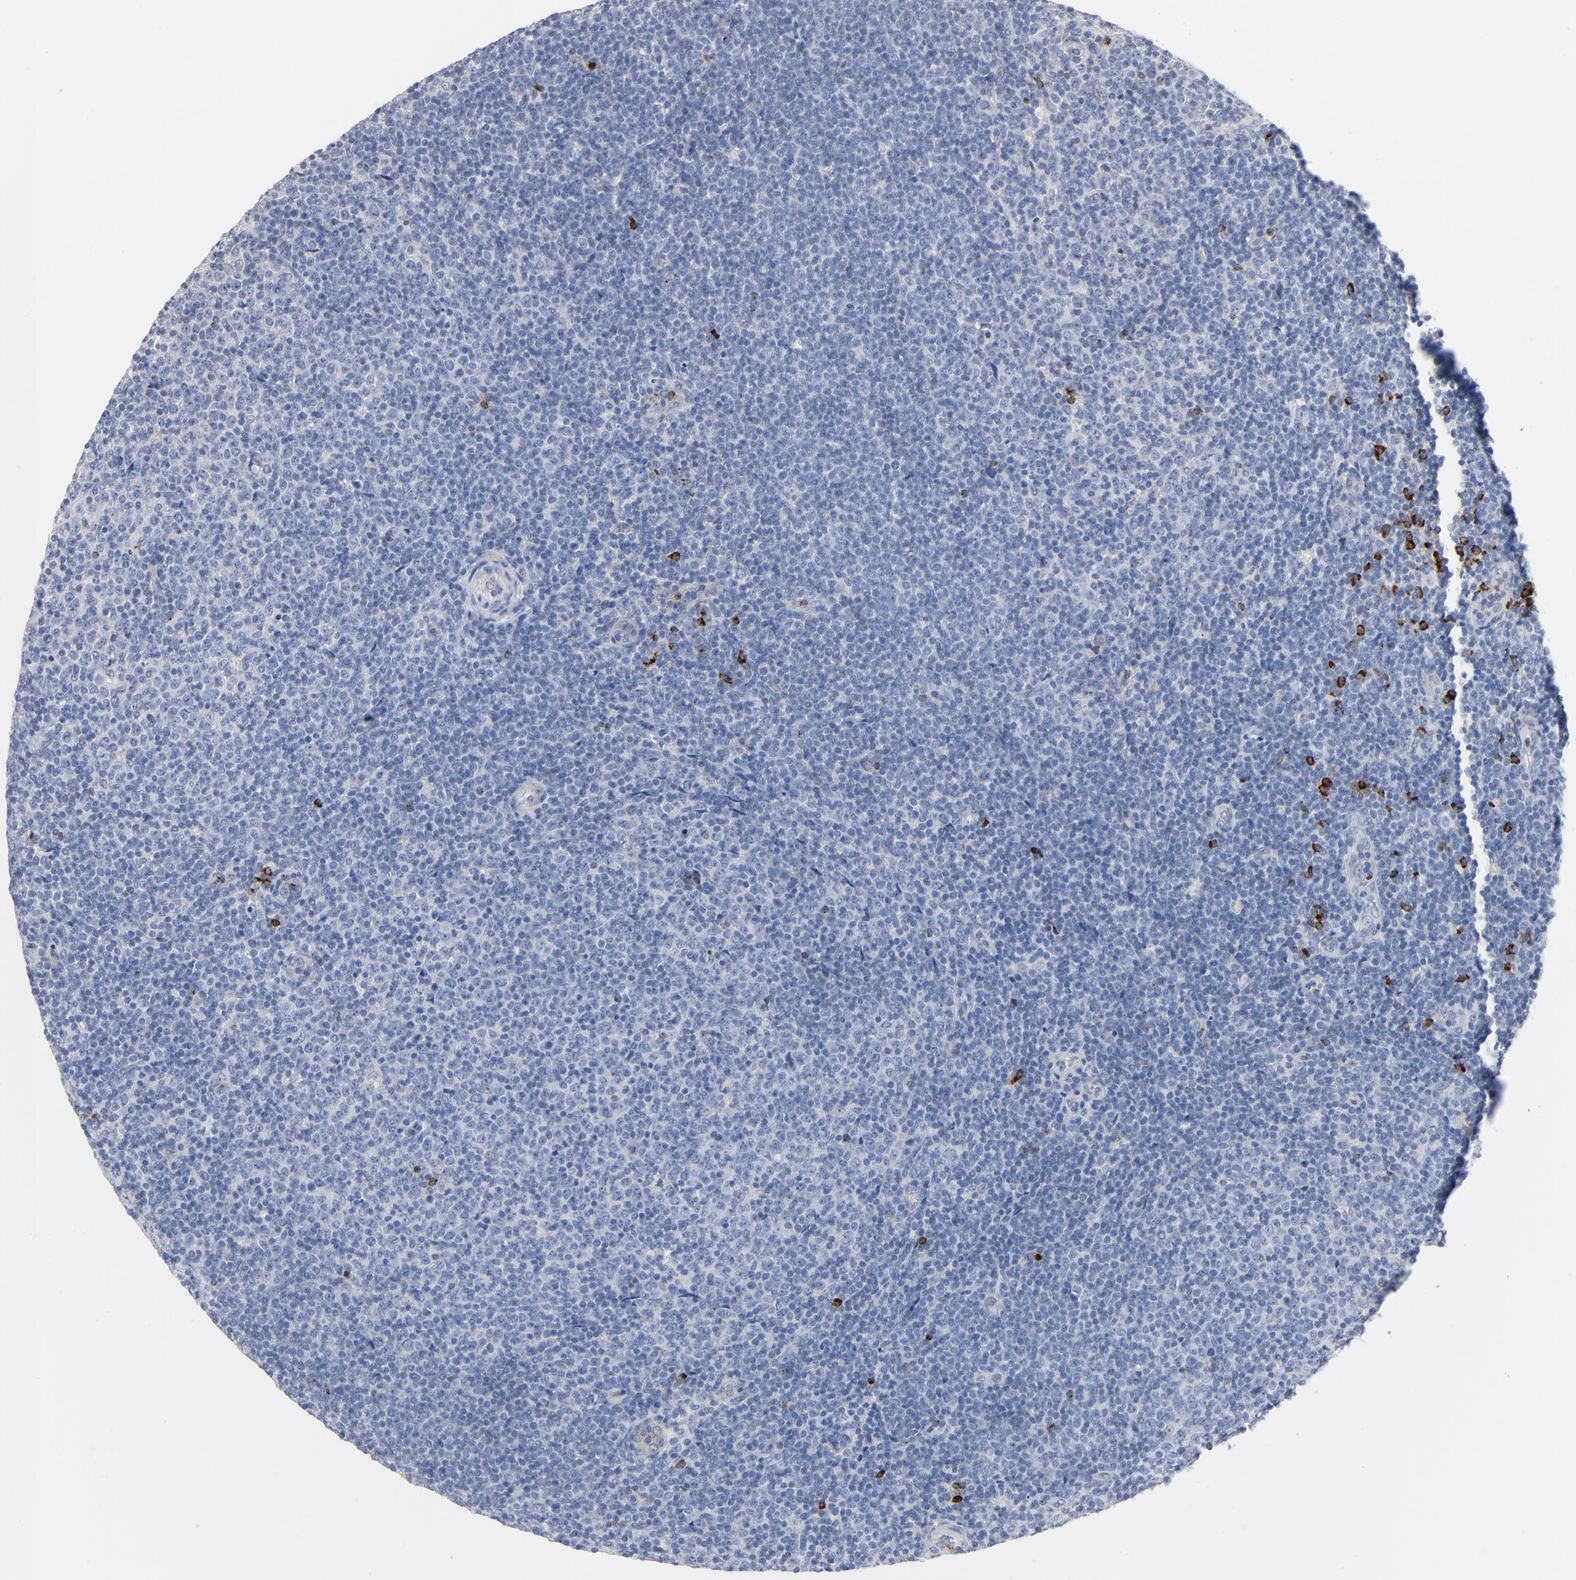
{"staining": {"intensity": "negative", "quantity": "none", "location": "none"}, "tissue": "lymphoma", "cell_type": "Tumor cells", "image_type": "cancer", "snomed": [{"axis": "morphology", "description": "Malignant lymphoma, non-Hodgkin's type, Low grade"}, {"axis": "topography", "description": "Lymph node"}], "caption": "Tumor cells show no significant protein staining in low-grade malignant lymphoma, non-Hodgkin's type. Brightfield microscopy of immunohistochemistry (IHC) stained with DAB (3,3'-diaminobenzidine) (brown) and hematoxylin (blue), captured at high magnification.", "gene": "GZMB", "patient": {"sex": "female", "age": 56}}